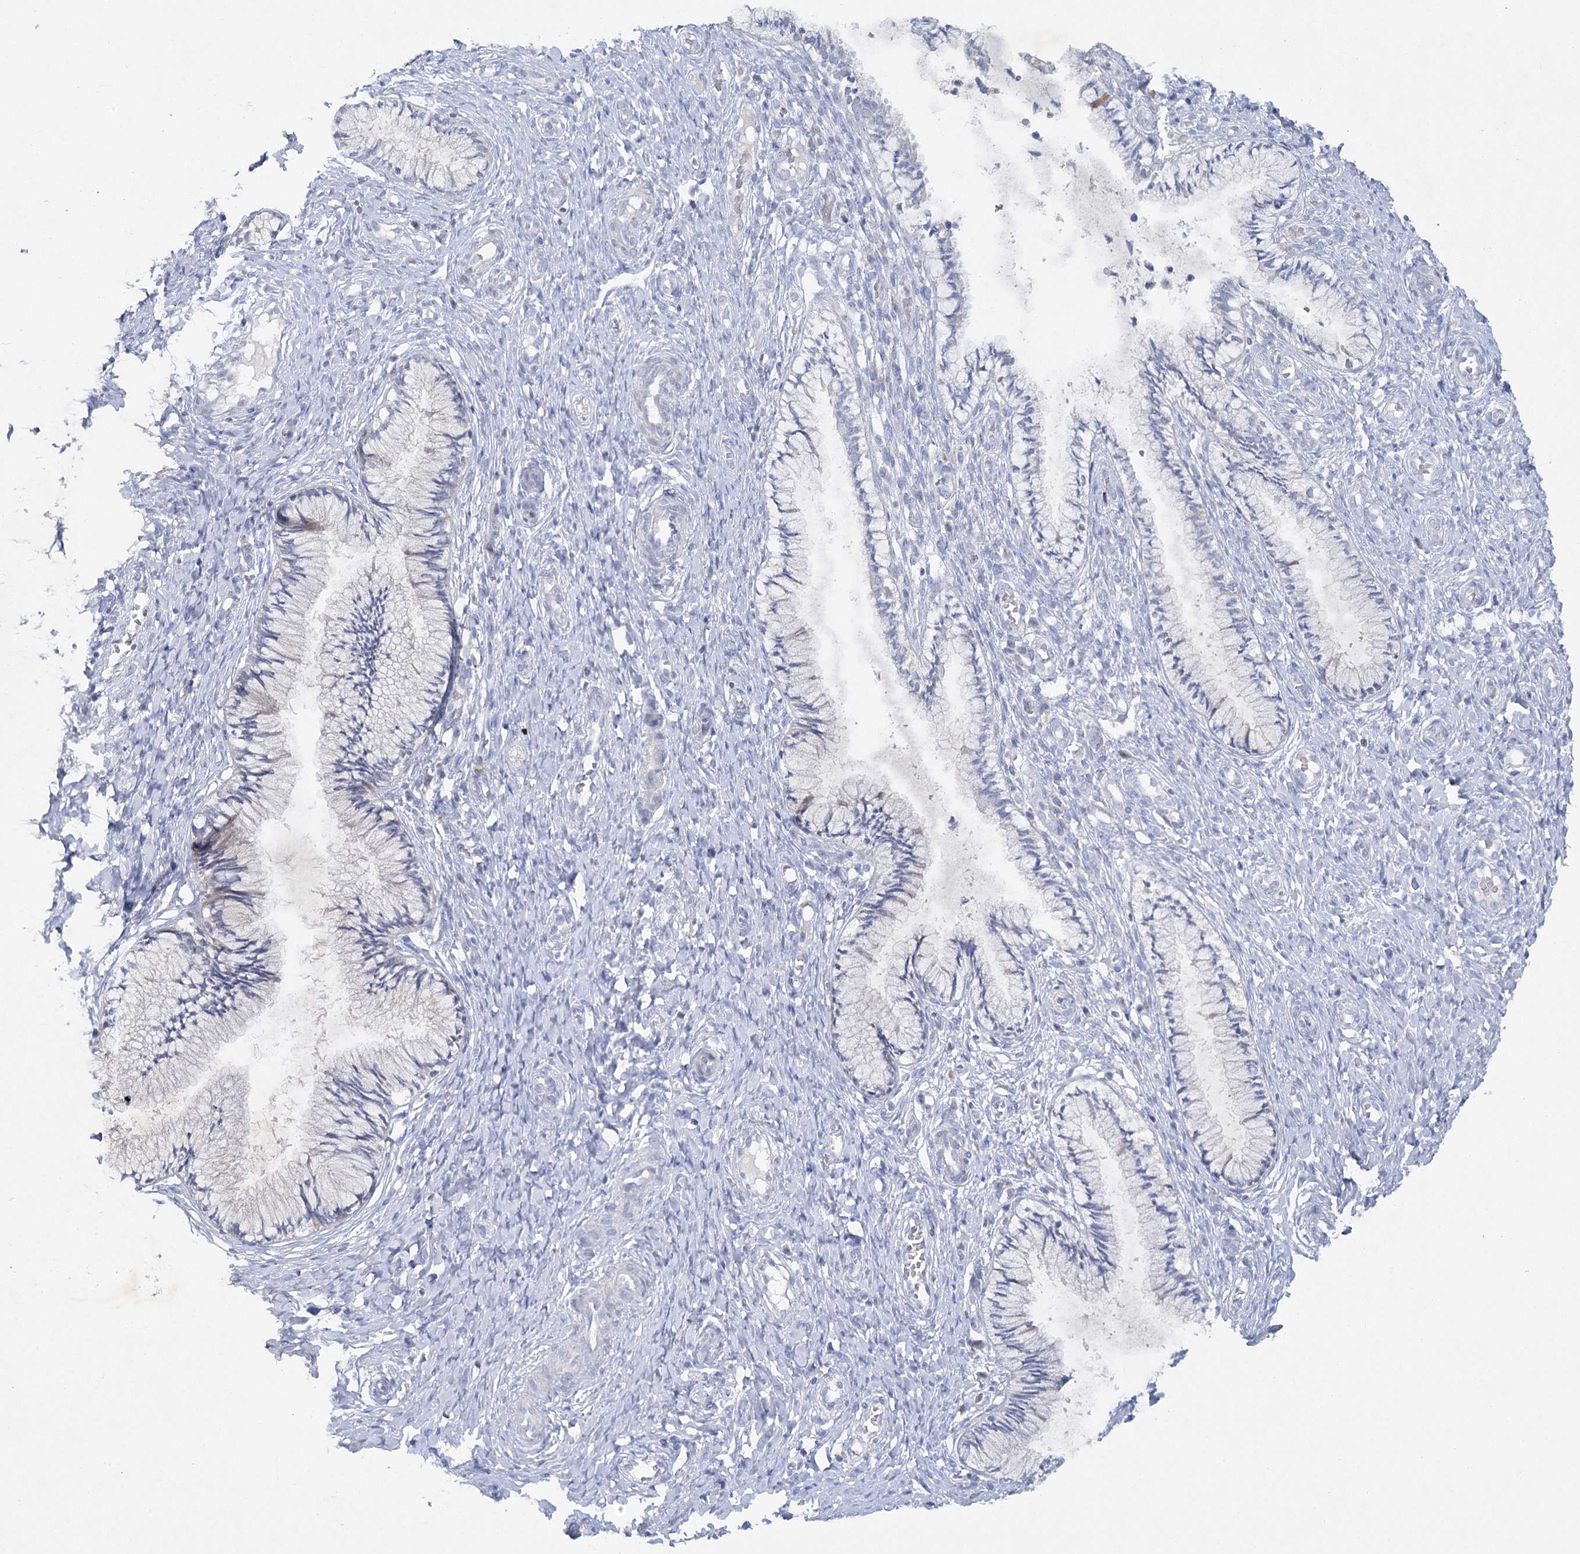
{"staining": {"intensity": "negative", "quantity": "none", "location": "none"}, "tissue": "cervix", "cell_type": "Glandular cells", "image_type": "normal", "snomed": [{"axis": "morphology", "description": "Normal tissue, NOS"}, {"axis": "topography", "description": "Cervix"}], "caption": "This is an IHC image of unremarkable cervix. There is no expression in glandular cells.", "gene": "MAP3K13", "patient": {"sex": "female", "age": 27}}